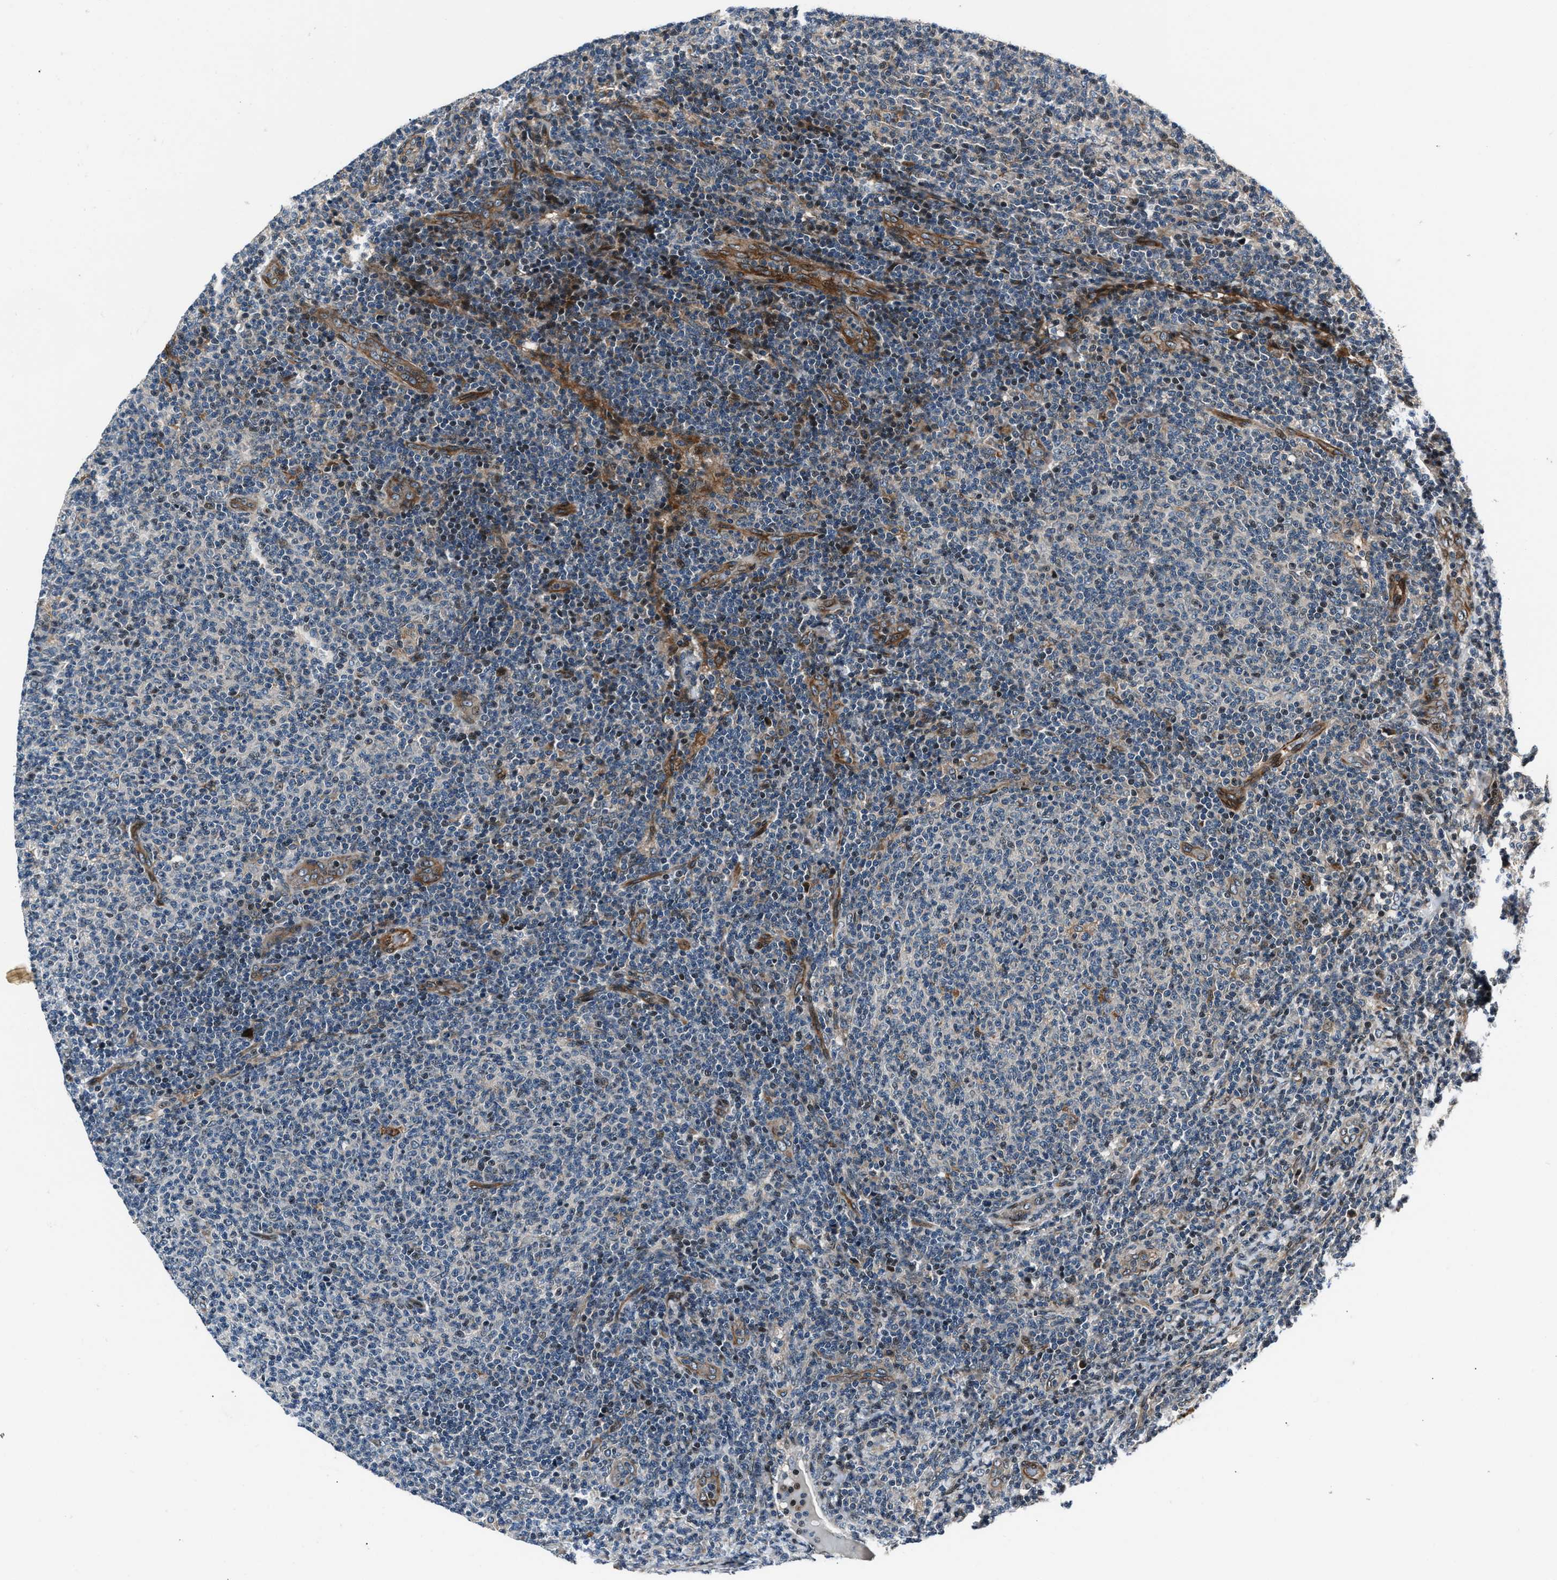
{"staining": {"intensity": "negative", "quantity": "none", "location": "none"}, "tissue": "lymphoma", "cell_type": "Tumor cells", "image_type": "cancer", "snomed": [{"axis": "morphology", "description": "Malignant lymphoma, non-Hodgkin's type, Low grade"}, {"axis": "topography", "description": "Lymph node"}], "caption": "This photomicrograph is of lymphoma stained with immunohistochemistry to label a protein in brown with the nuclei are counter-stained blue. There is no staining in tumor cells. (DAB (3,3'-diaminobenzidine) IHC with hematoxylin counter stain).", "gene": "DYNC2I1", "patient": {"sex": "male", "age": 66}}